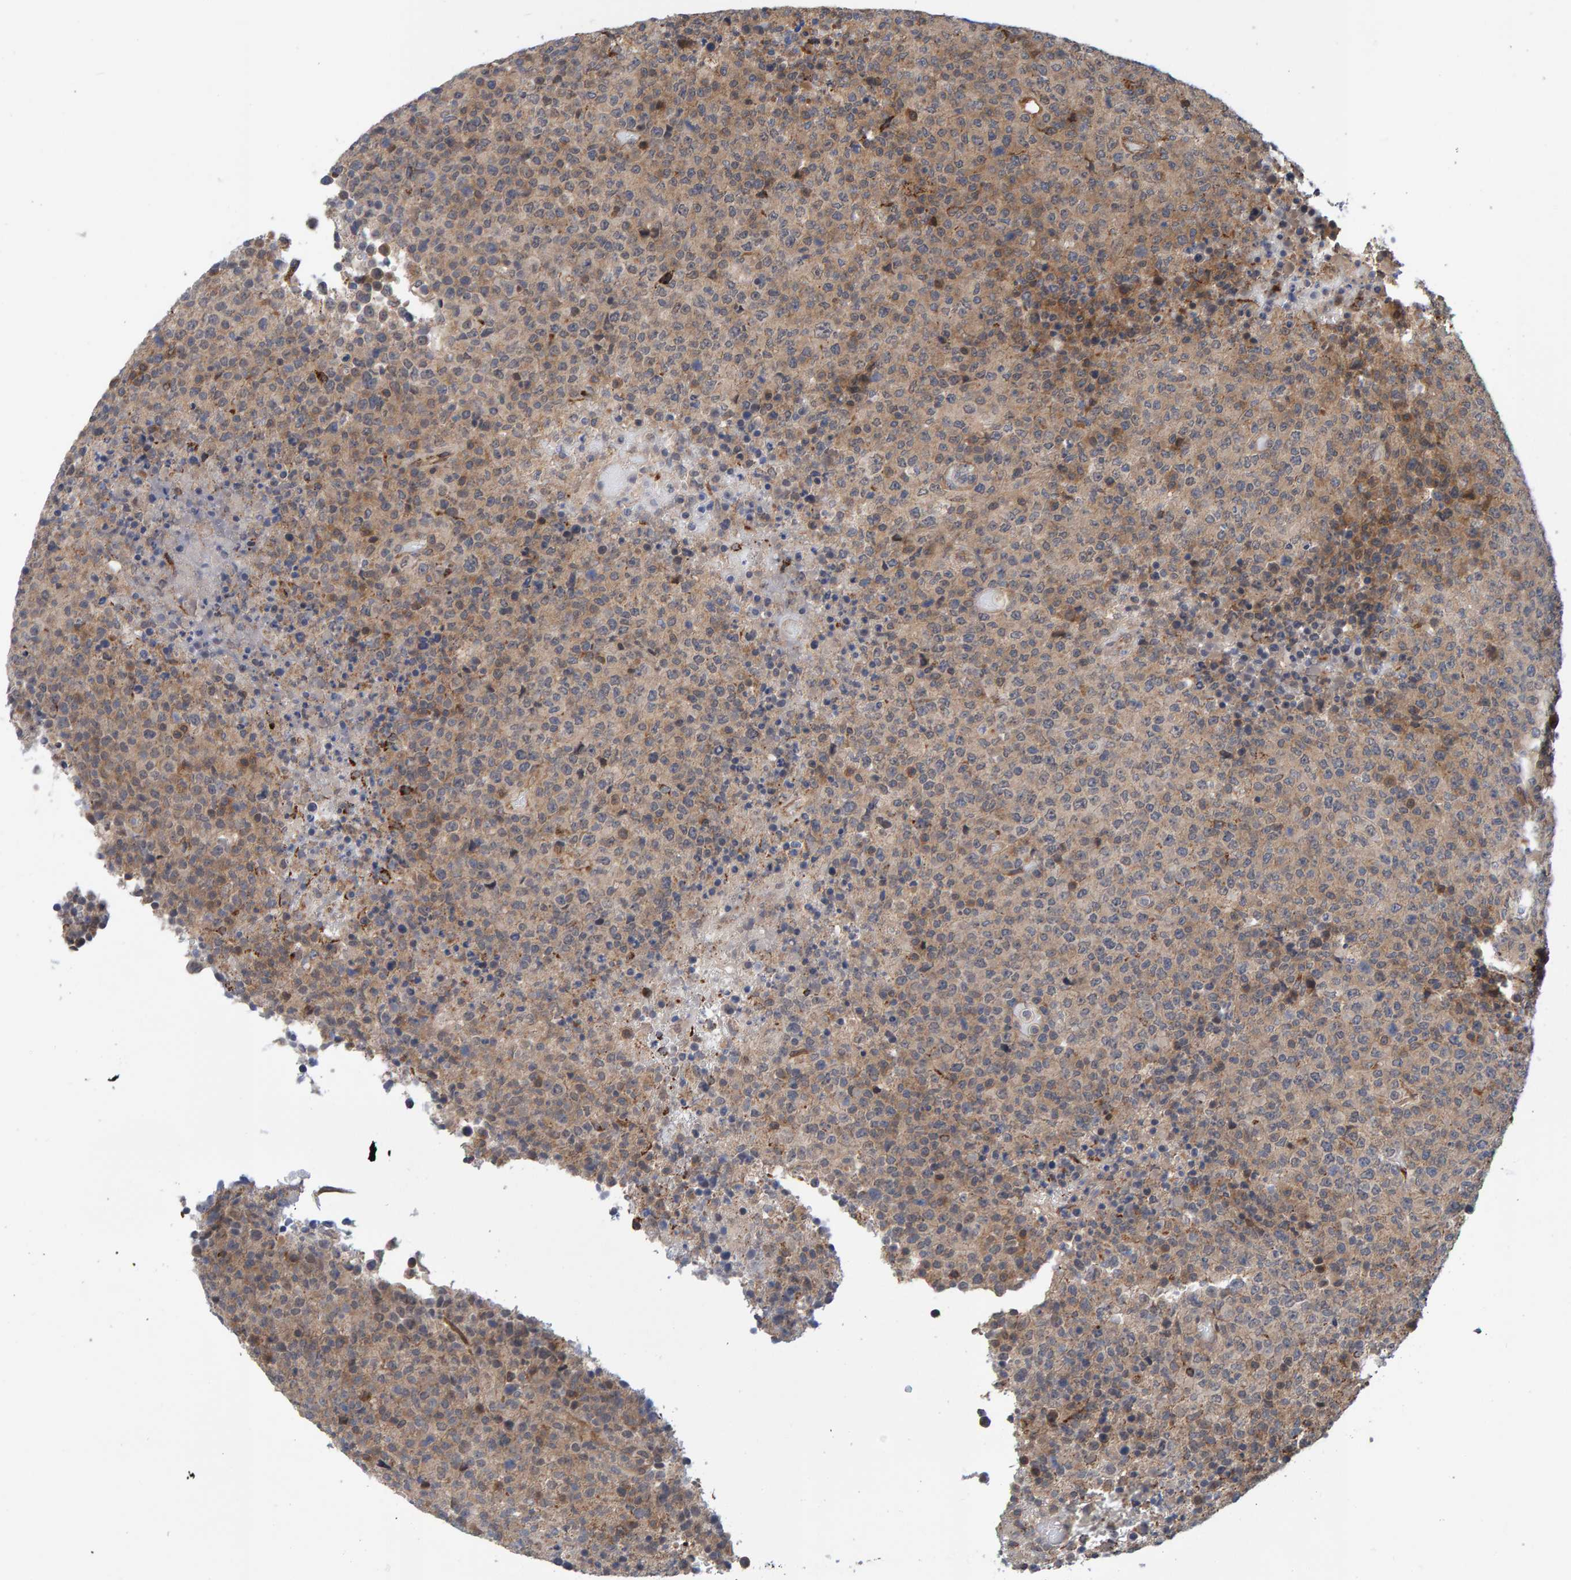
{"staining": {"intensity": "moderate", "quantity": "25%-75%", "location": "cytoplasmic/membranous"}, "tissue": "lymphoma", "cell_type": "Tumor cells", "image_type": "cancer", "snomed": [{"axis": "morphology", "description": "Malignant lymphoma, non-Hodgkin's type, High grade"}, {"axis": "topography", "description": "Lymph node"}], "caption": "A brown stain shows moderate cytoplasmic/membranous positivity of a protein in human malignant lymphoma, non-Hodgkin's type (high-grade) tumor cells.", "gene": "SCRN2", "patient": {"sex": "male", "age": 13}}